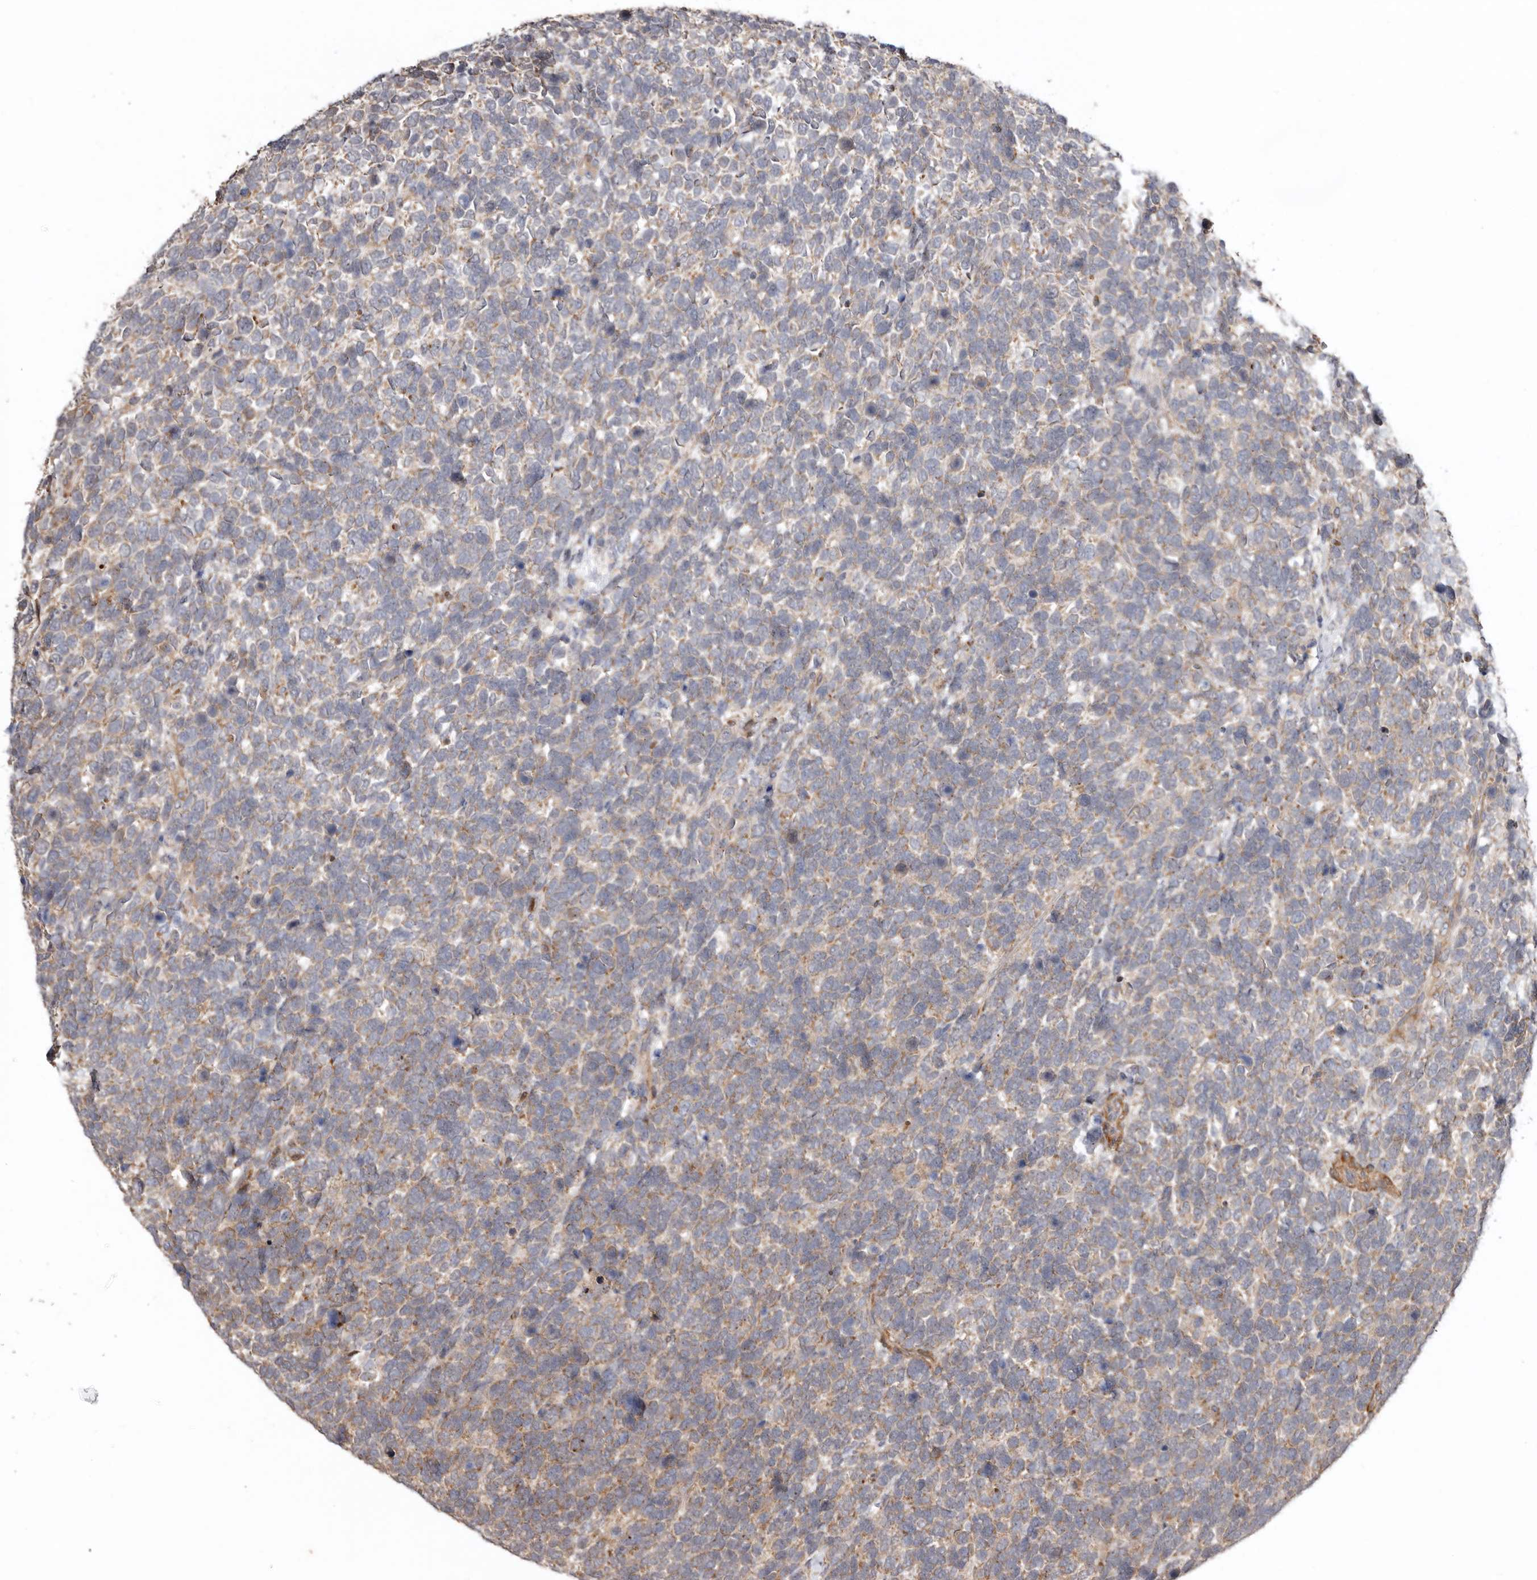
{"staining": {"intensity": "weak", "quantity": ">75%", "location": "cytoplasmic/membranous"}, "tissue": "urothelial cancer", "cell_type": "Tumor cells", "image_type": "cancer", "snomed": [{"axis": "morphology", "description": "Urothelial carcinoma, High grade"}, {"axis": "topography", "description": "Urinary bladder"}], "caption": "Brown immunohistochemical staining in urothelial carcinoma (high-grade) exhibits weak cytoplasmic/membranous positivity in about >75% of tumor cells.", "gene": "PROKR1", "patient": {"sex": "female", "age": 82}}